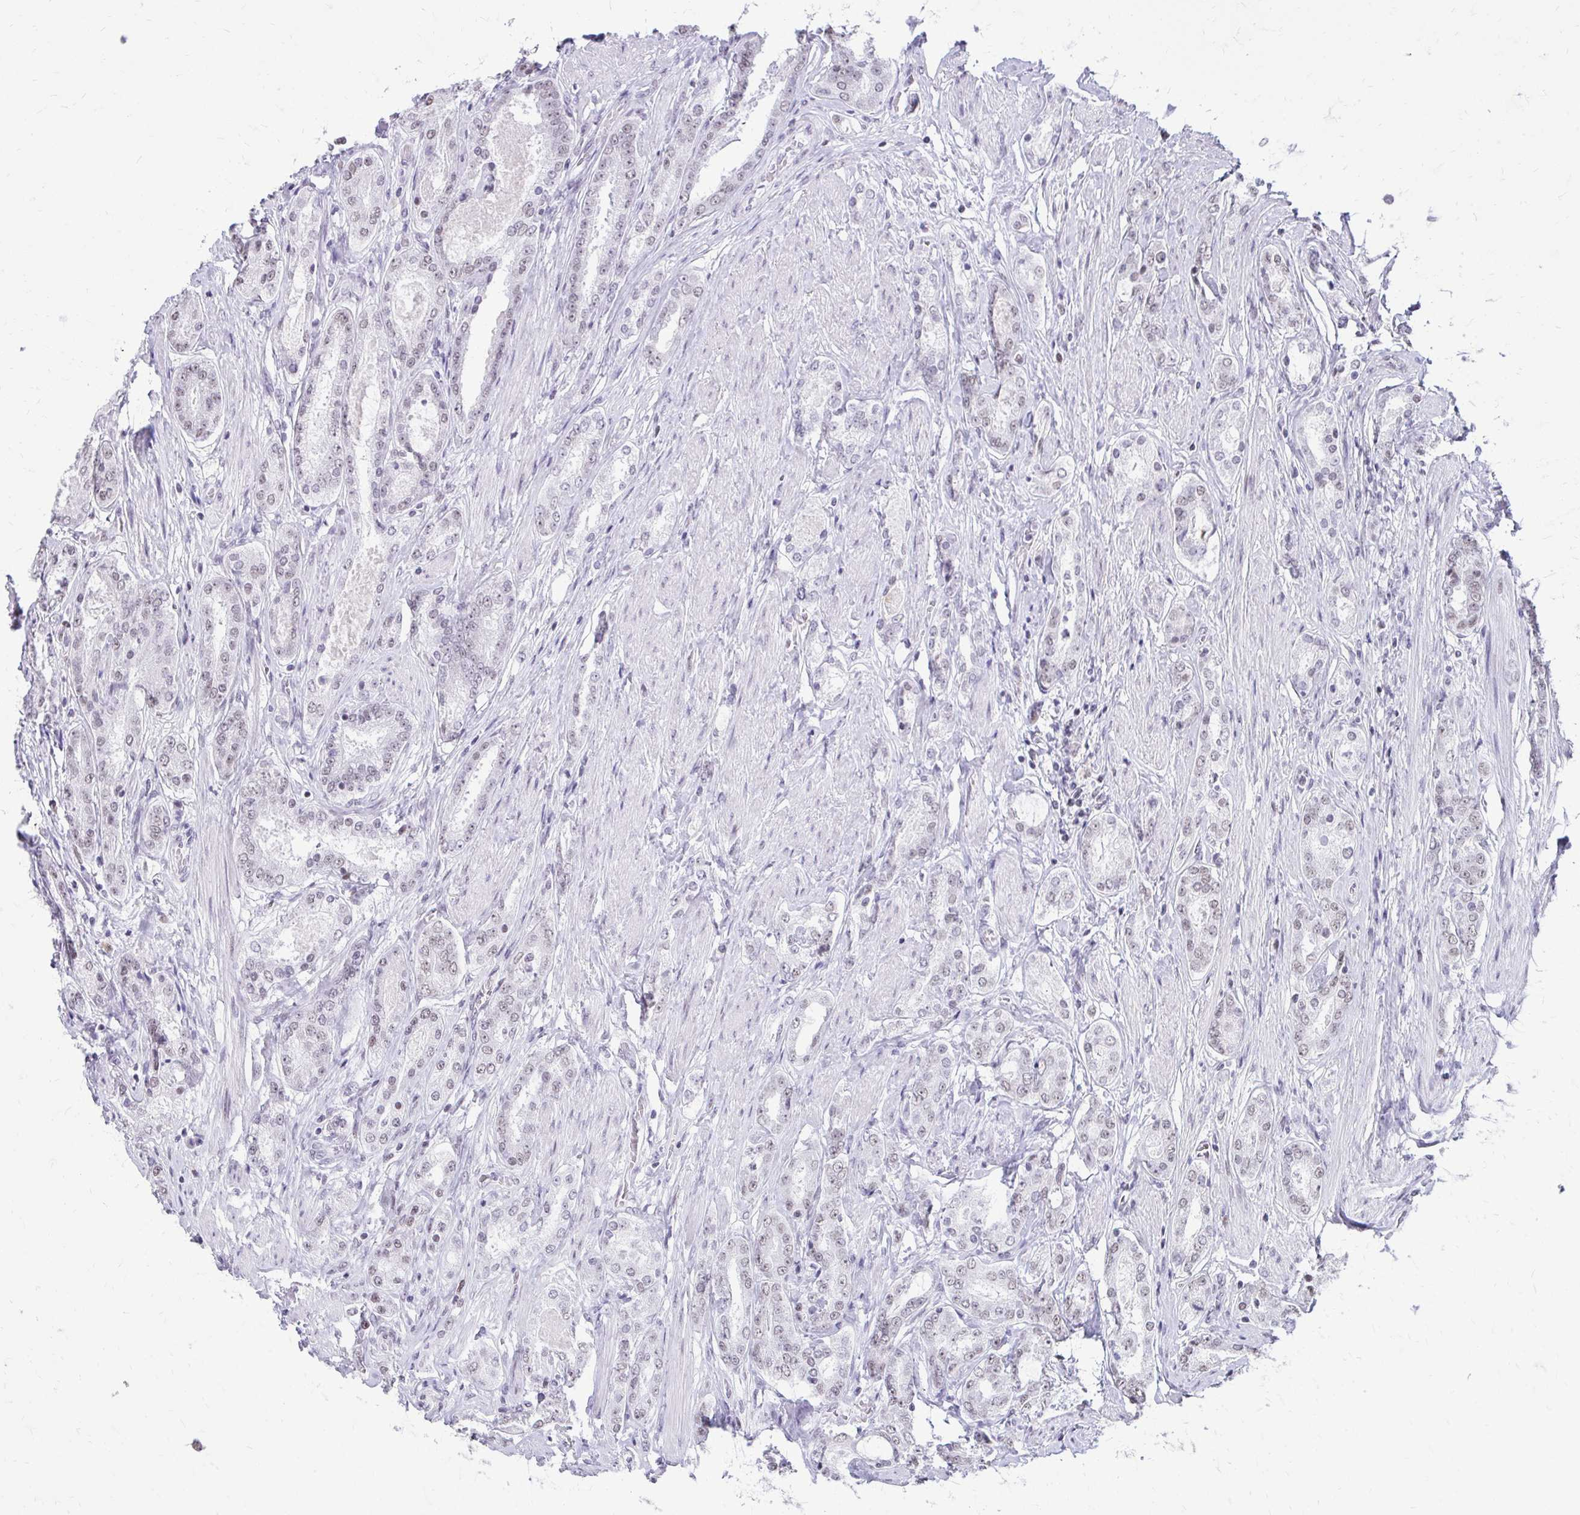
{"staining": {"intensity": "negative", "quantity": "none", "location": "none"}, "tissue": "prostate cancer", "cell_type": "Tumor cells", "image_type": "cancer", "snomed": [{"axis": "morphology", "description": "Adenocarcinoma, High grade"}, {"axis": "topography", "description": "Prostate"}], "caption": "Immunohistochemistry (IHC) of human adenocarcinoma (high-grade) (prostate) shows no staining in tumor cells.", "gene": "SS18", "patient": {"sex": "male", "age": 63}}